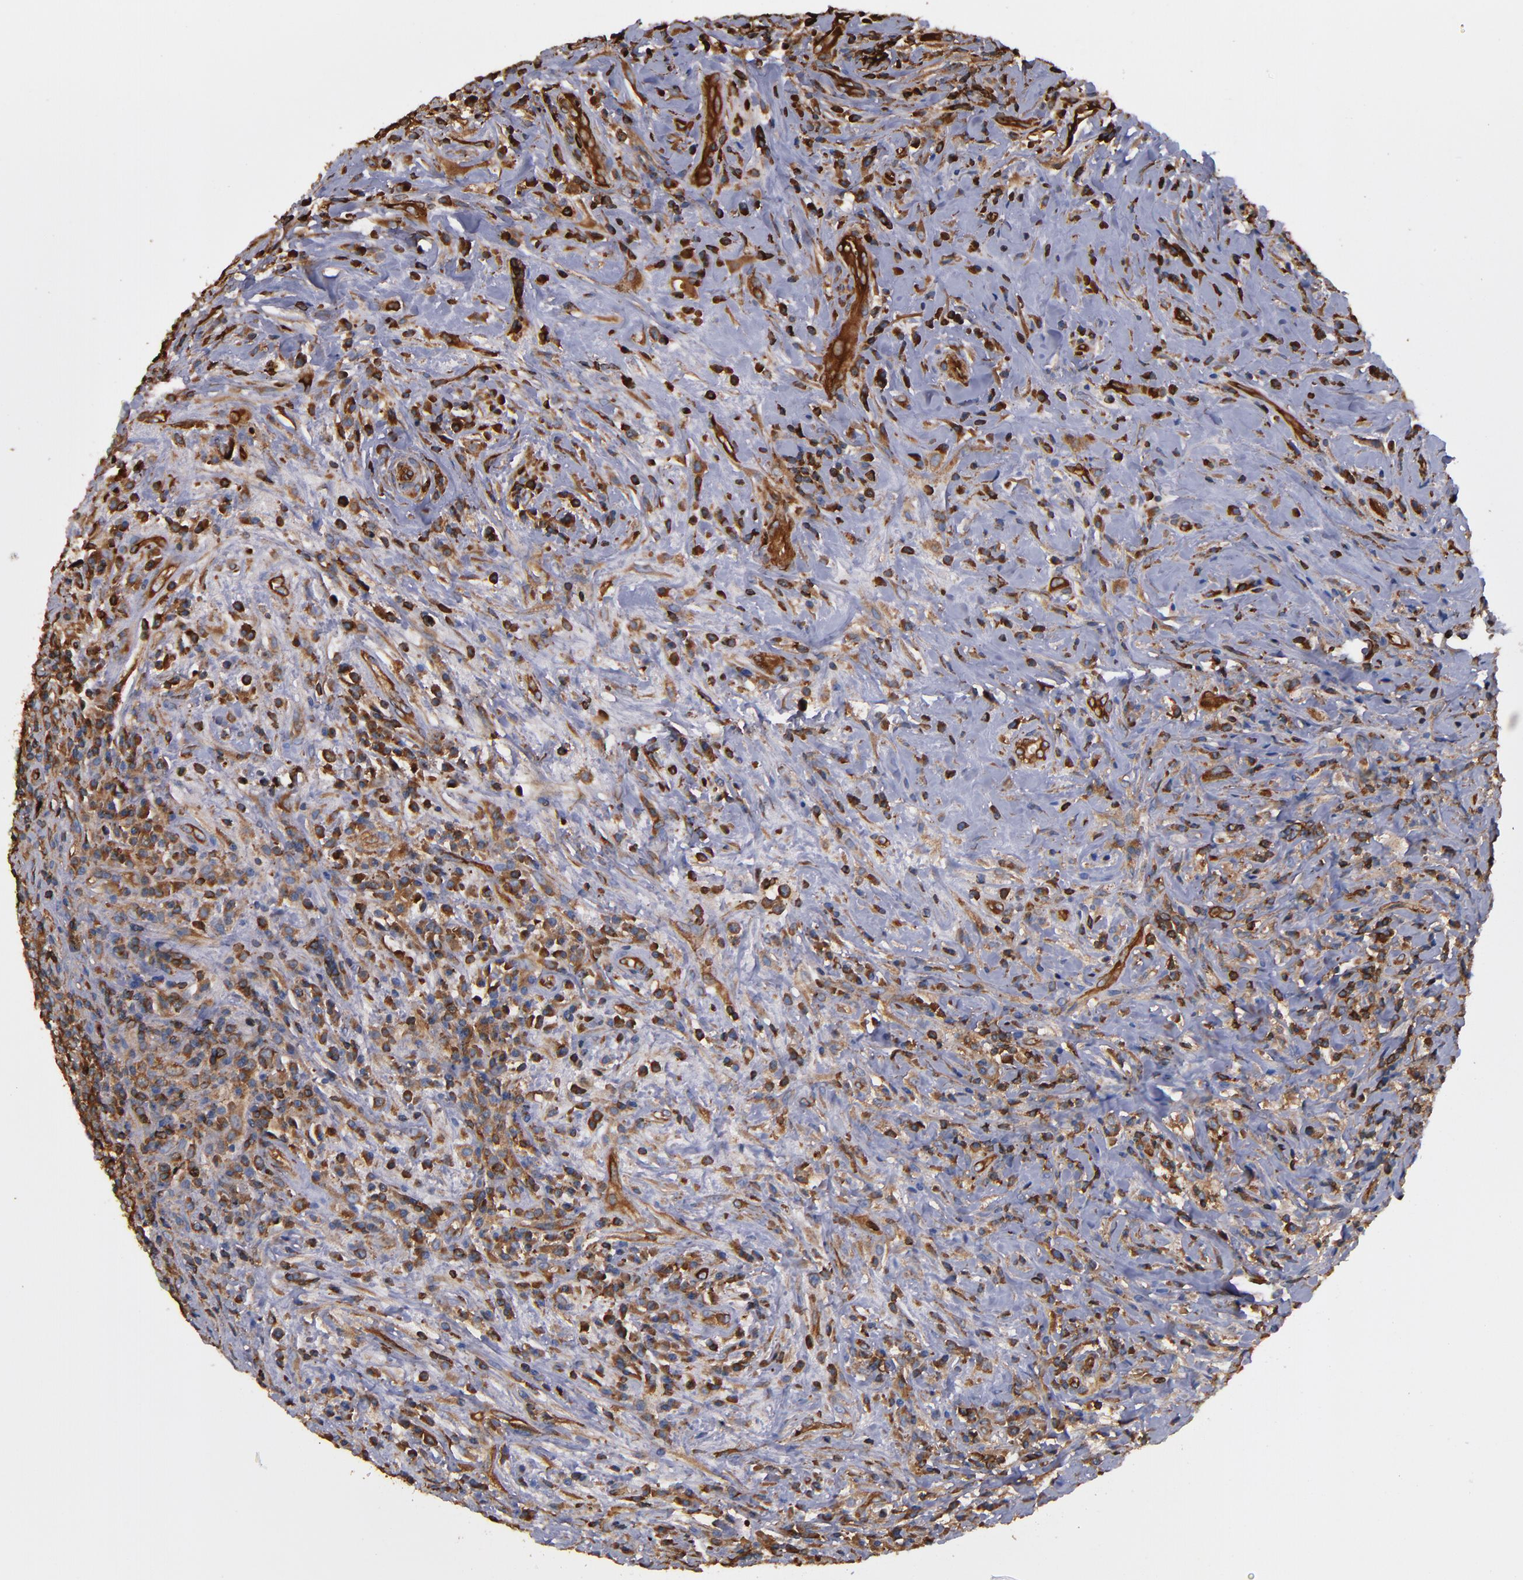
{"staining": {"intensity": "strong", "quantity": ">75%", "location": "cytoplasmic/membranous"}, "tissue": "lymphoma", "cell_type": "Tumor cells", "image_type": "cancer", "snomed": [{"axis": "morphology", "description": "Hodgkin's disease, NOS"}, {"axis": "topography", "description": "Lymph node"}], "caption": "Lymphoma was stained to show a protein in brown. There is high levels of strong cytoplasmic/membranous staining in approximately >75% of tumor cells.", "gene": "ACTN4", "patient": {"sex": "female", "age": 25}}